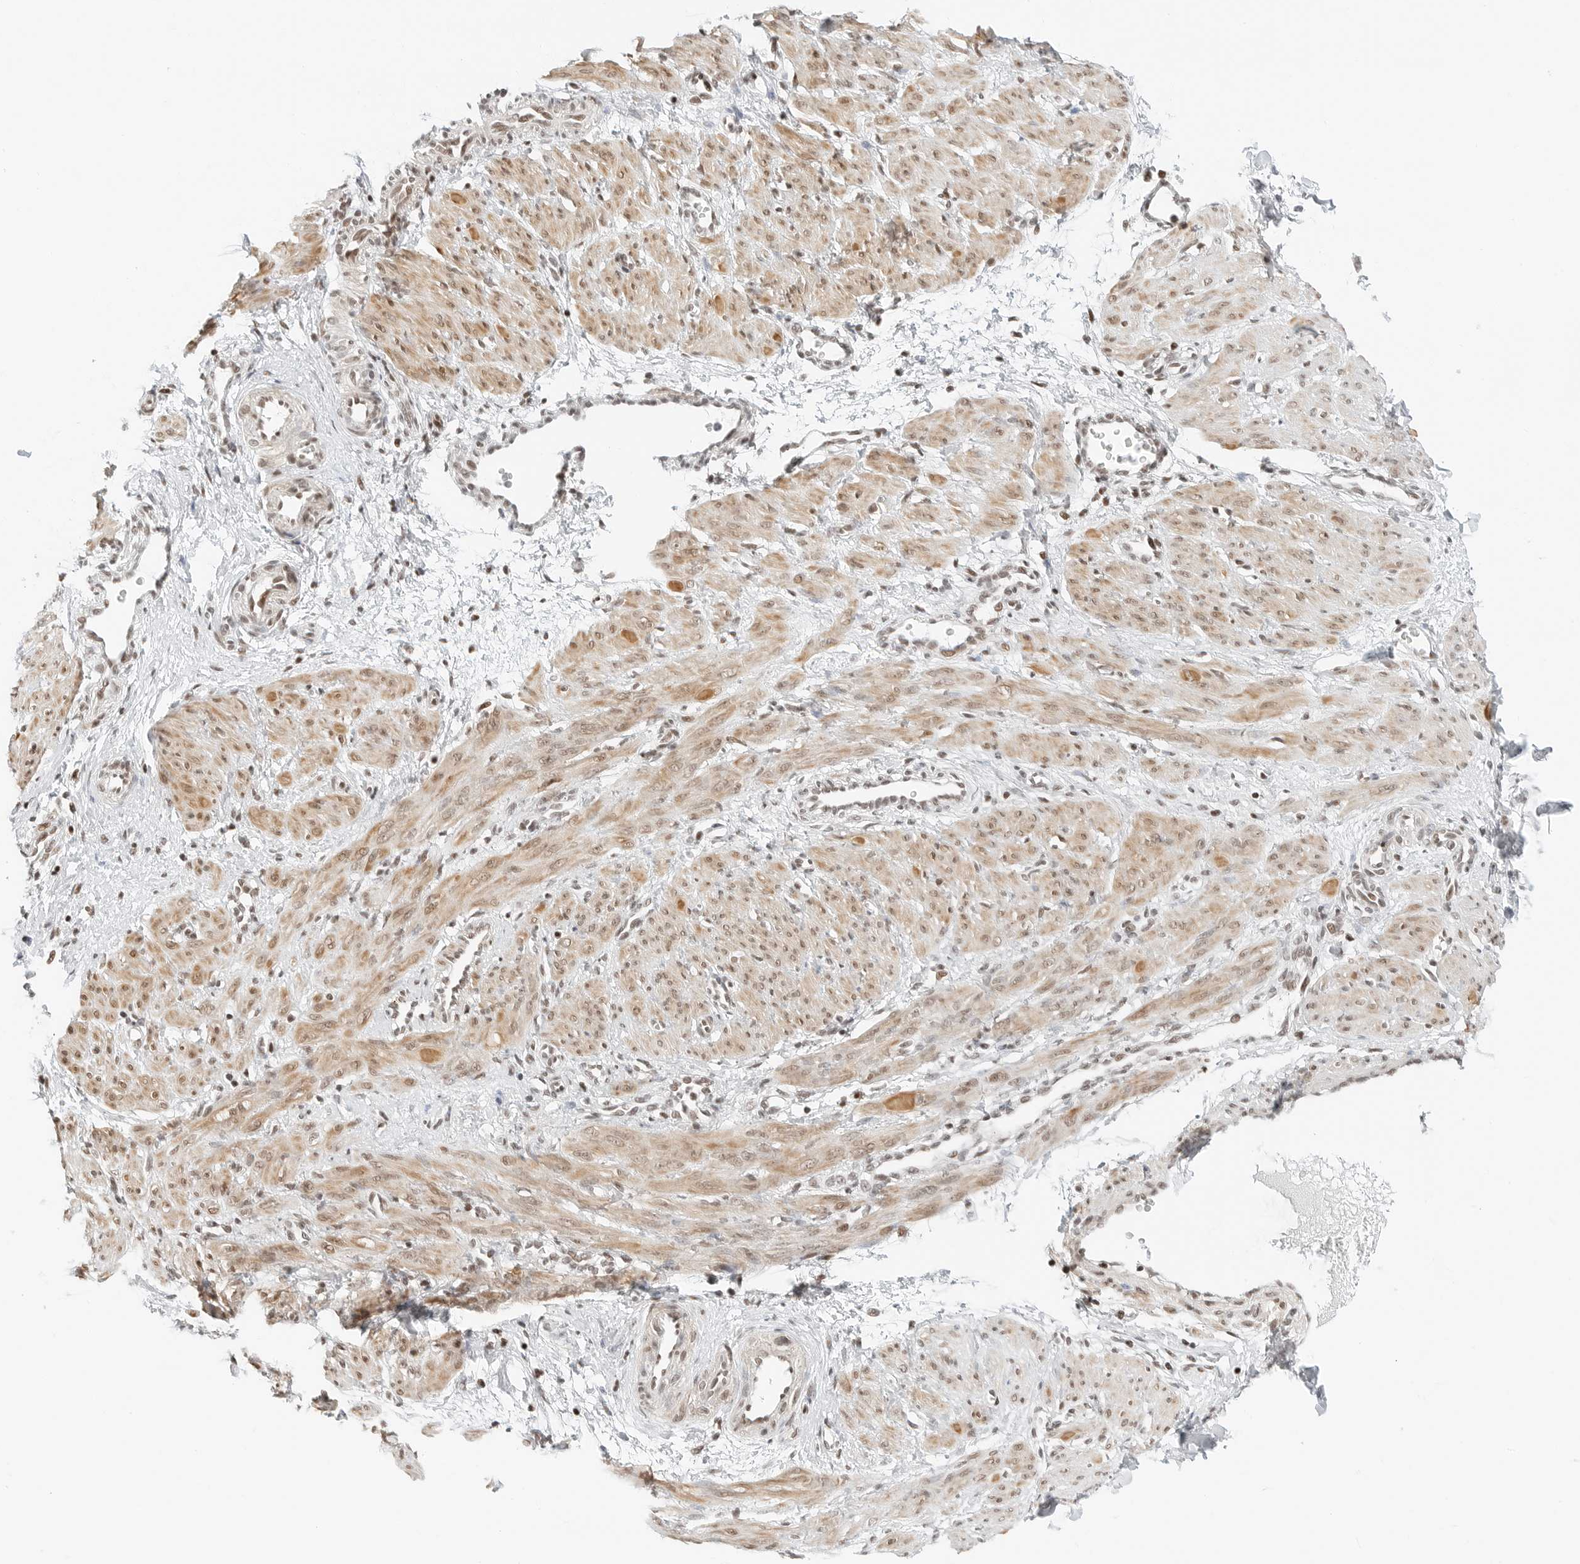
{"staining": {"intensity": "moderate", "quantity": "25%-75%", "location": "cytoplasmic/membranous,nuclear"}, "tissue": "smooth muscle", "cell_type": "Smooth muscle cells", "image_type": "normal", "snomed": [{"axis": "morphology", "description": "Normal tissue, NOS"}, {"axis": "topography", "description": "Endometrium"}], "caption": "Benign smooth muscle reveals moderate cytoplasmic/membranous,nuclear expression in about 25%-75% of smooth muscle cells The protein of interest is stained brown, and the nuclei are stained in blue (DAB IHC with brightfield microscopy, high magnification)..", "gene": "CRTC2", "patient": {"sex": "female", "age": 33}}